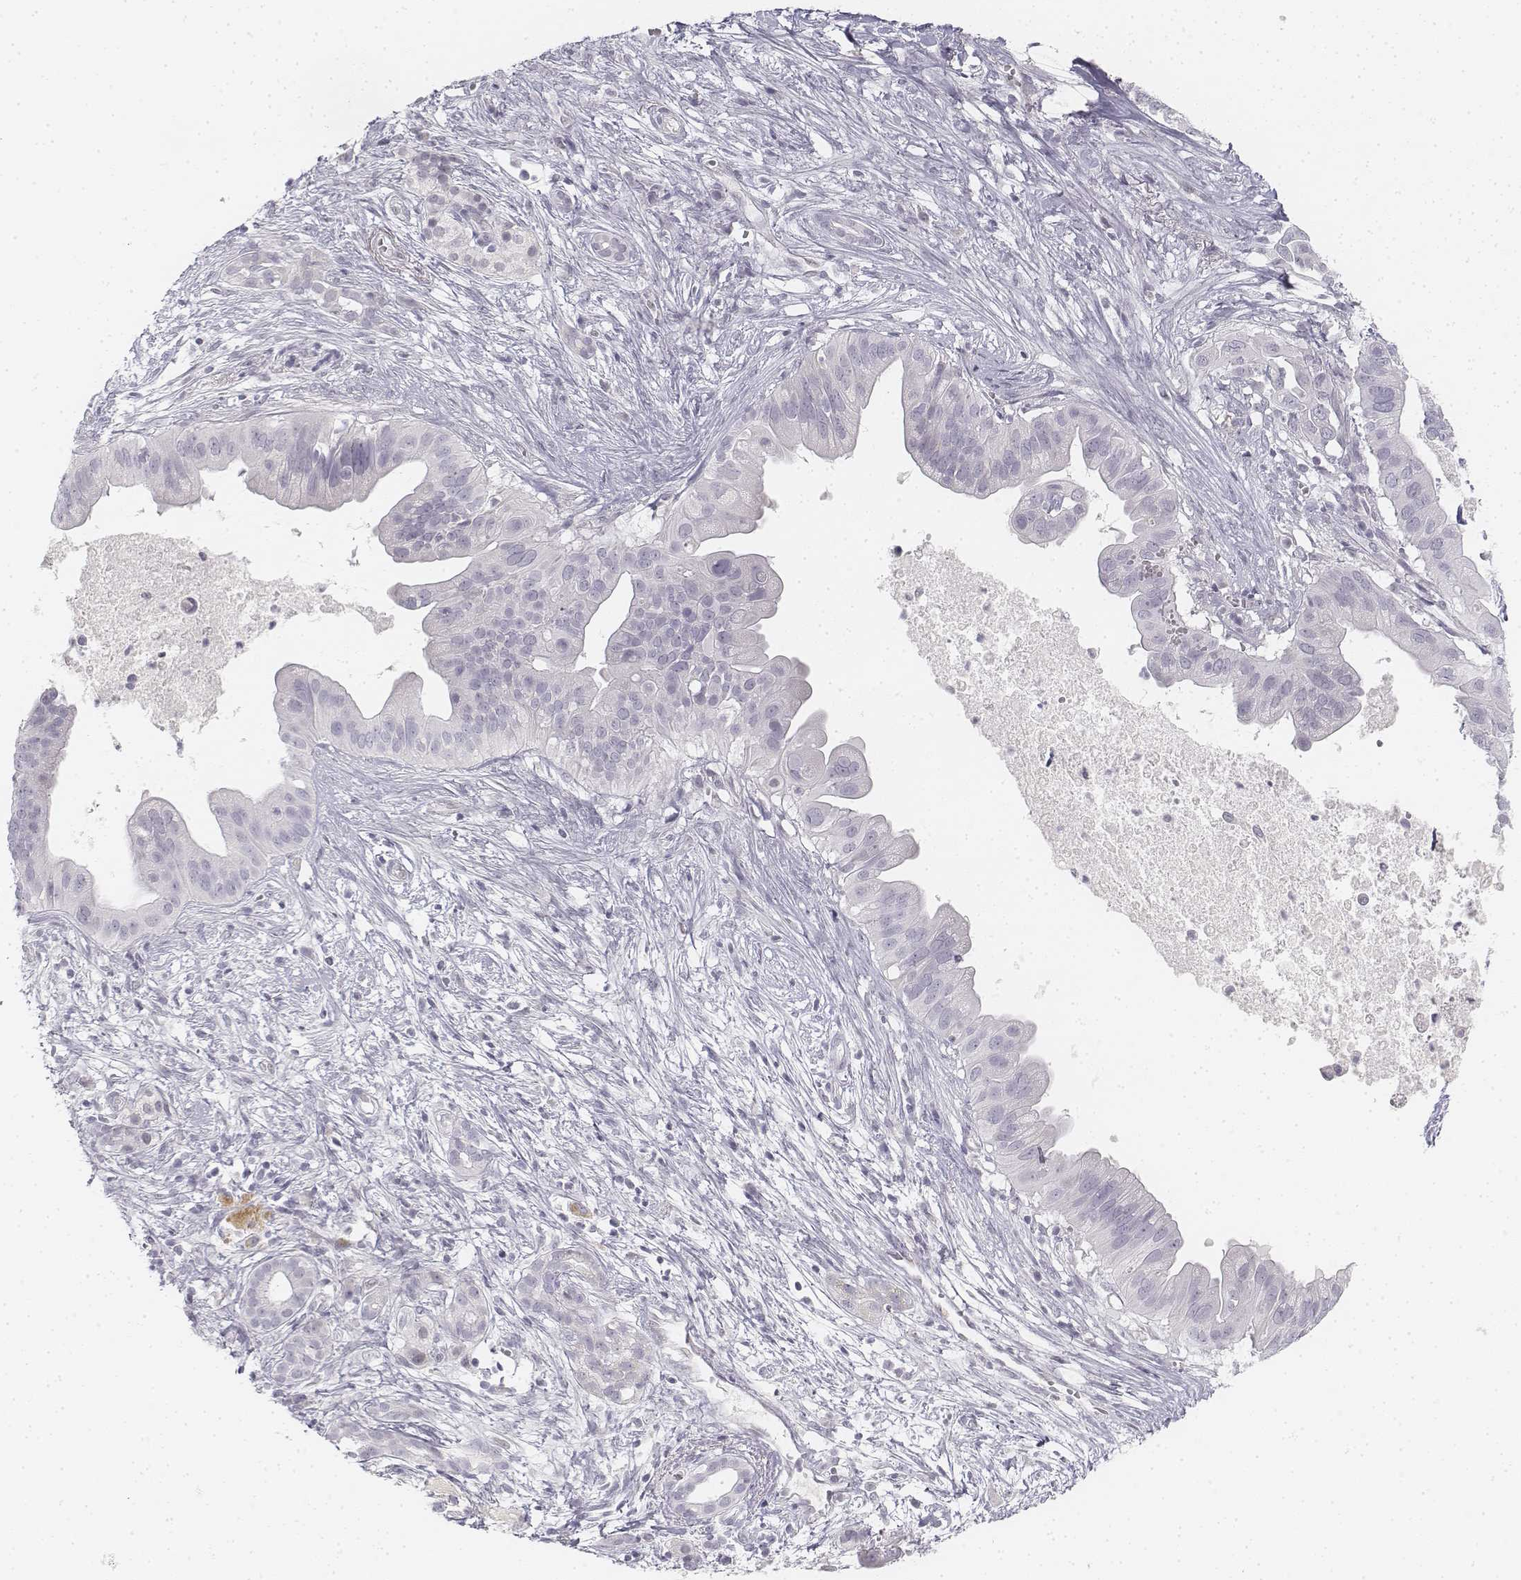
{"staining": {"intensity": "negative", "quantity": "none", "location": "none"}, "tissue": "pancreatic cancer", "cell_type": "Tumor cells", "image_type": "cancer", "snomed": [{"axis": "morphology", "description": "Adenocarcinoma, NOS"}, {"axis": "topography", "description": "Pancreas"}], "caption": "This is a histopathology image of immunohistochemistry (IHC) staining of pancreatic cancer, which shows no expression in tumor cells.", "gene": "KRTAP2-1", "patient": {"sex": "male", "age": 61}}